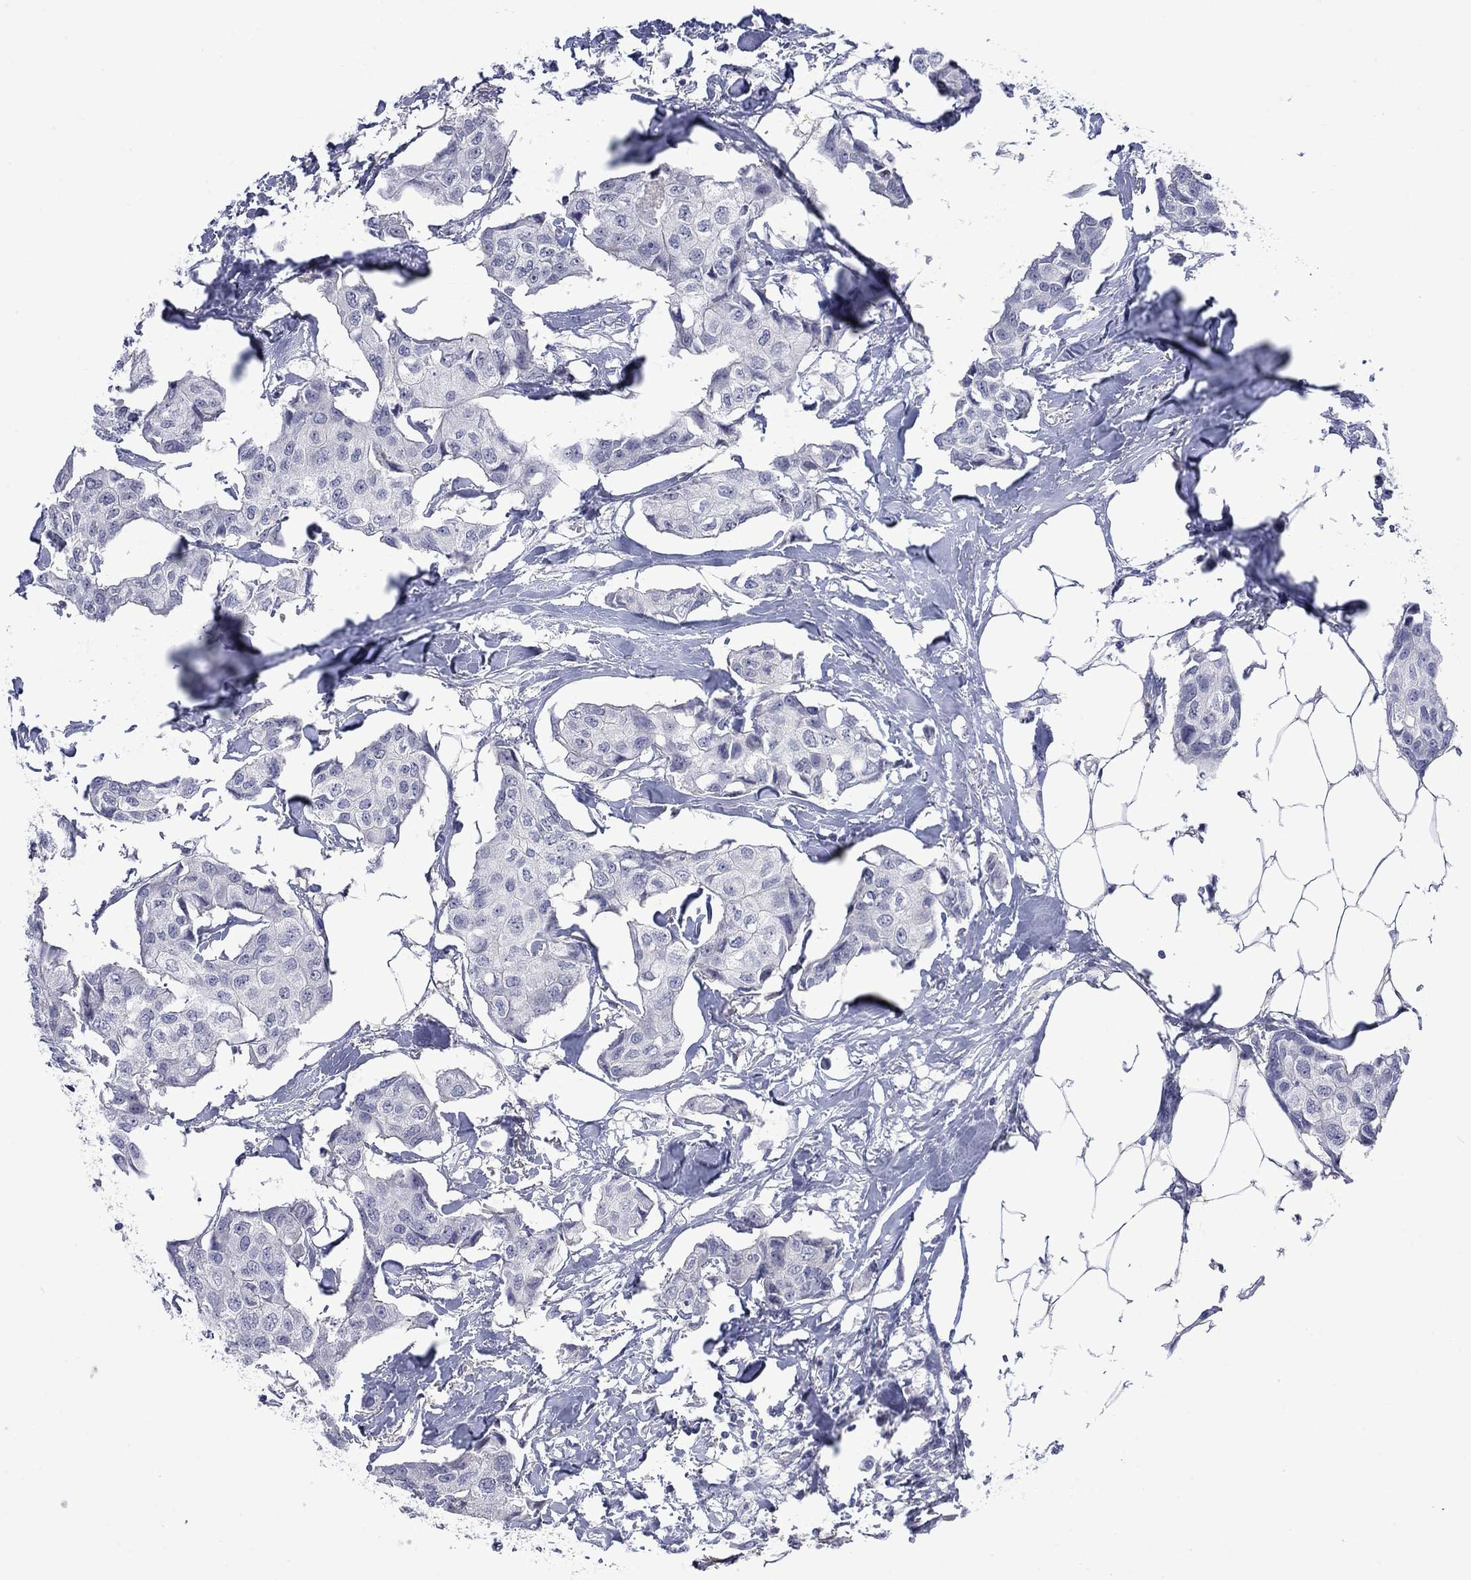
{"staining": {"intensity": "negative", "quantity": "none", "location": "none"}, "tissue": "breast cancer", "cell_type": "Tumor cells", "image_type": "cancer", "snomed": [{"axis": "morphology", "description": "Duct carcinoma"}, {"axis": "topography", "description": "Breast"}], "caption": "DAB (3,3'-diaminobenzidine) immunohistochemical staining of breast intraductal carcinoma shows no significant expression in tumor cells.", "gene": "NSMF", "patient": {"sex": "female", "age": 80}}